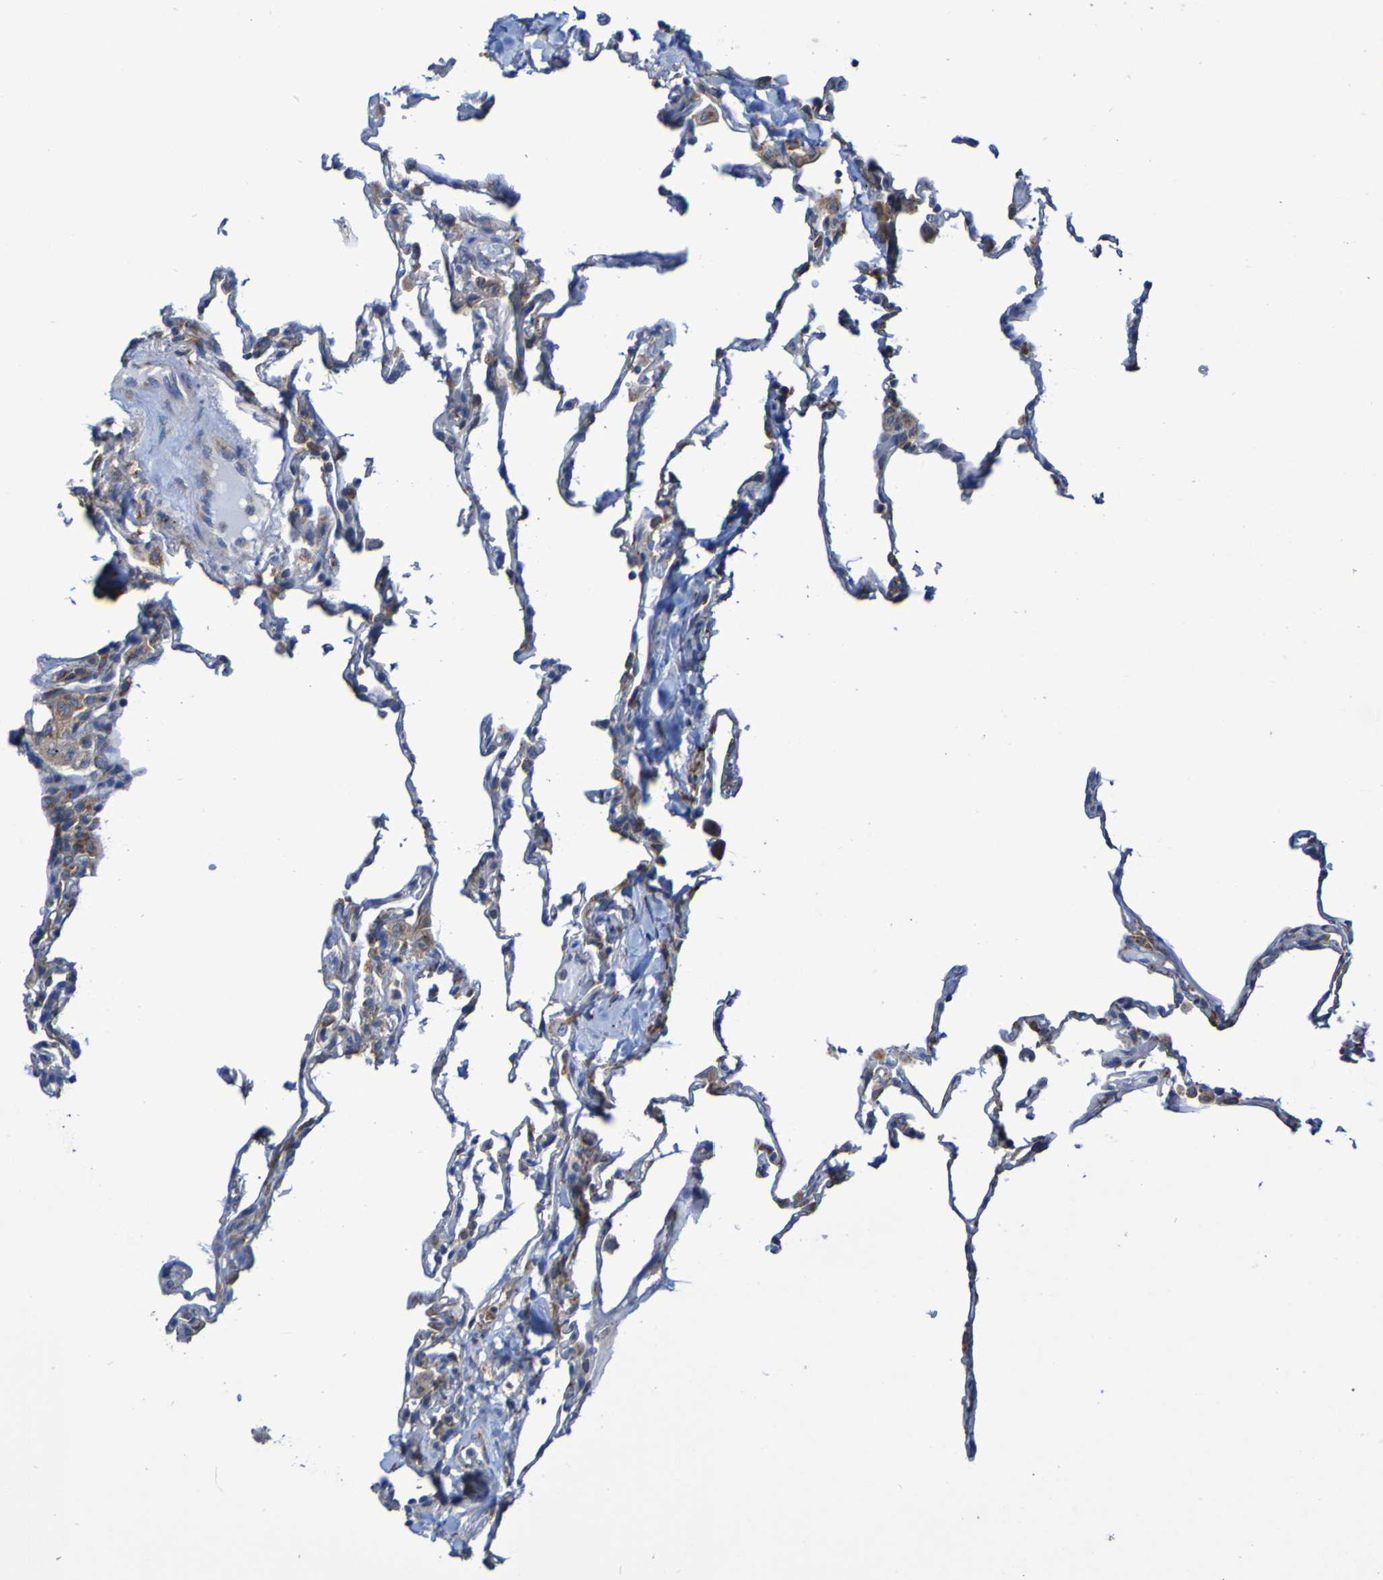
{"staining": {"intensity": "negative", "quantity": "none", "location": "none"}, "tissue": "lung", "cell_type": "Alveolar cells", "image_type": "normal", "snomed": [{"axis": "morphology", "description": "Normal tissue, NOS"}, {"axis": "topography", "description": "Lung"}], "caption": "IHC of benign human lung shows no staining in alveolar cells. (IHC, brightfield microscopy, high magnification).", "gene": "FKBP3", "patient": {"sex": "male", "age": 59}}